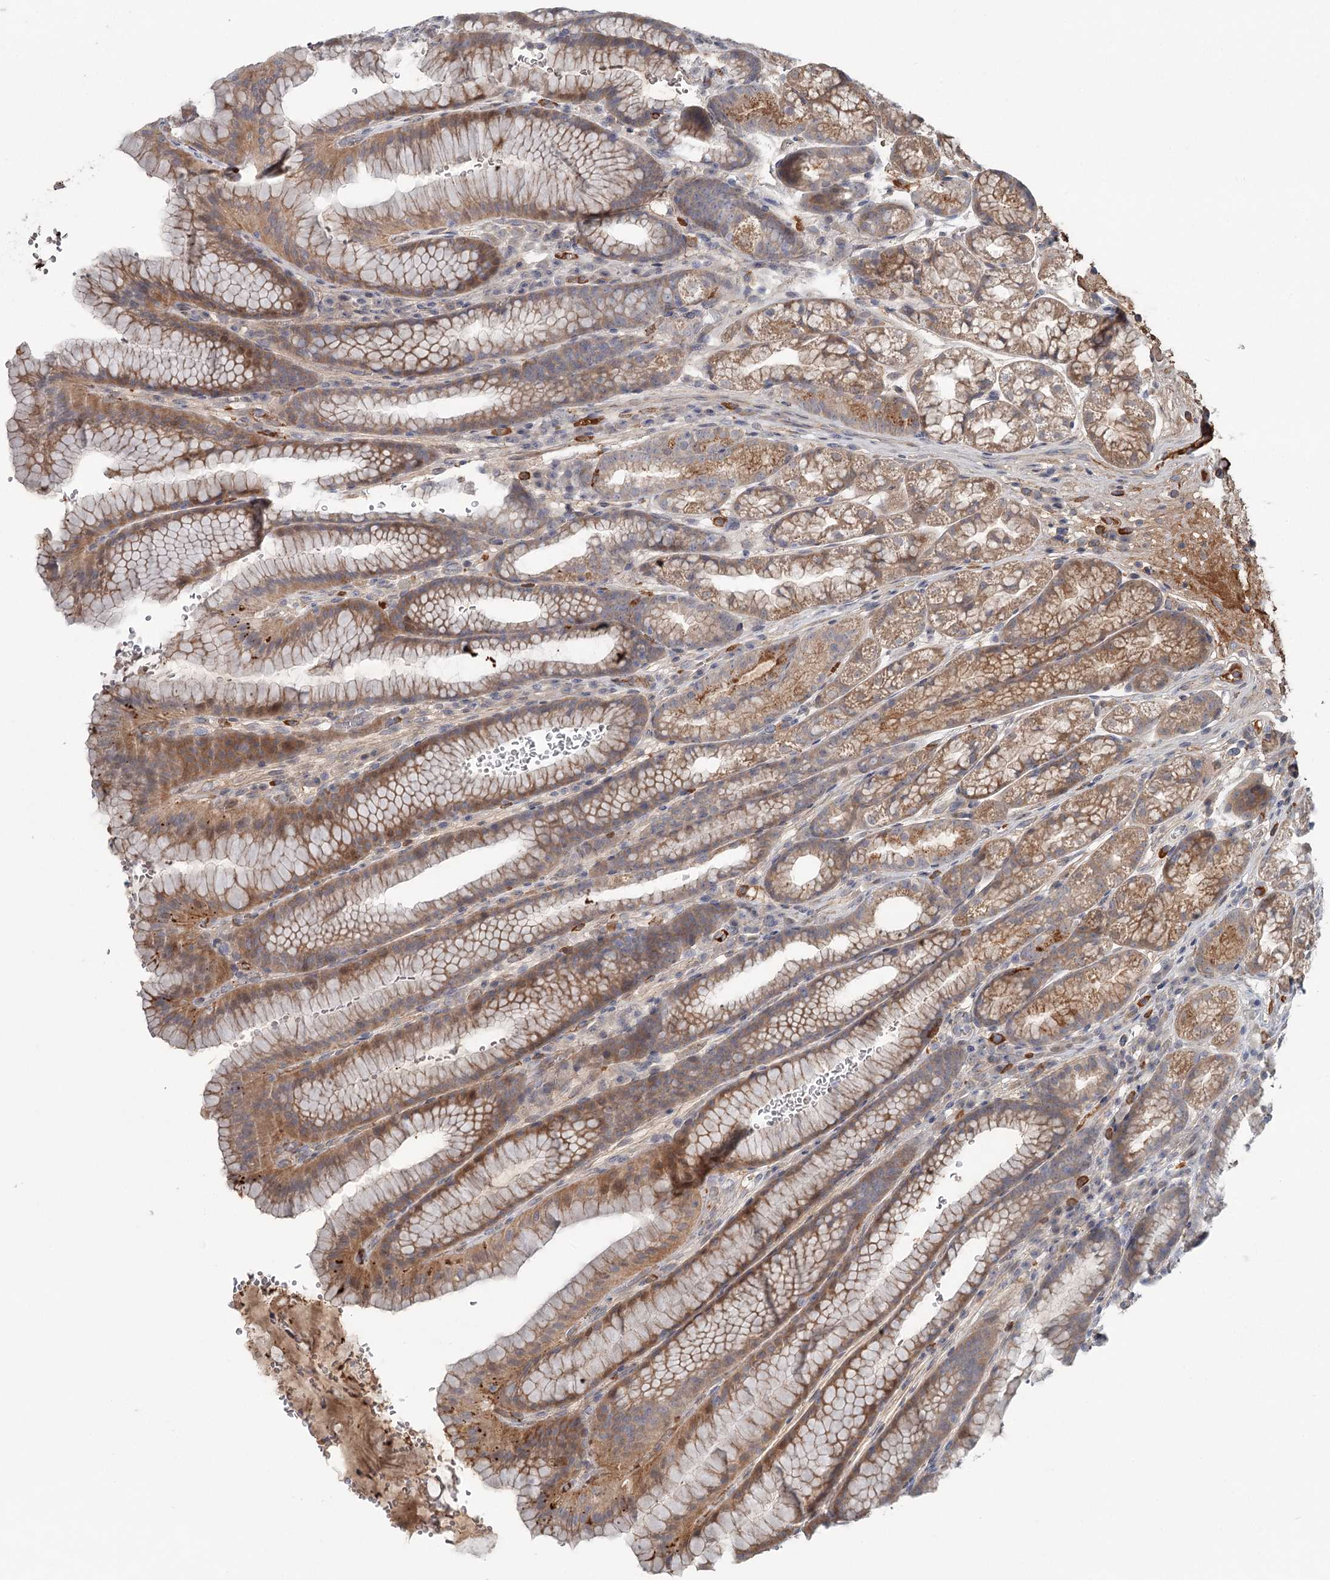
{"staining": {"intensity": "moderate", "quantity": ">75%", "location": "cytoplasmic/membranous"}, "tissue": "stomach", "cell_type": "Glandular cells", "image_type": "normal", "snomed": [{"axis": "morphology", "description": "Normal tissue, NOS"}, {"axis": "morphology", "description": "Adenocarcinoma, NOS"}, {"axis": "topography", "description": "Stomach"}], "caption": "Moderate cytoplasmic/membranous expression for a protein is present in approximately >75% of glandular cells of unremarkable stomach using immunohistochemistry (IHC).", "gene": "DHRS9", "patient": {"sex": "male", "age": 57}}